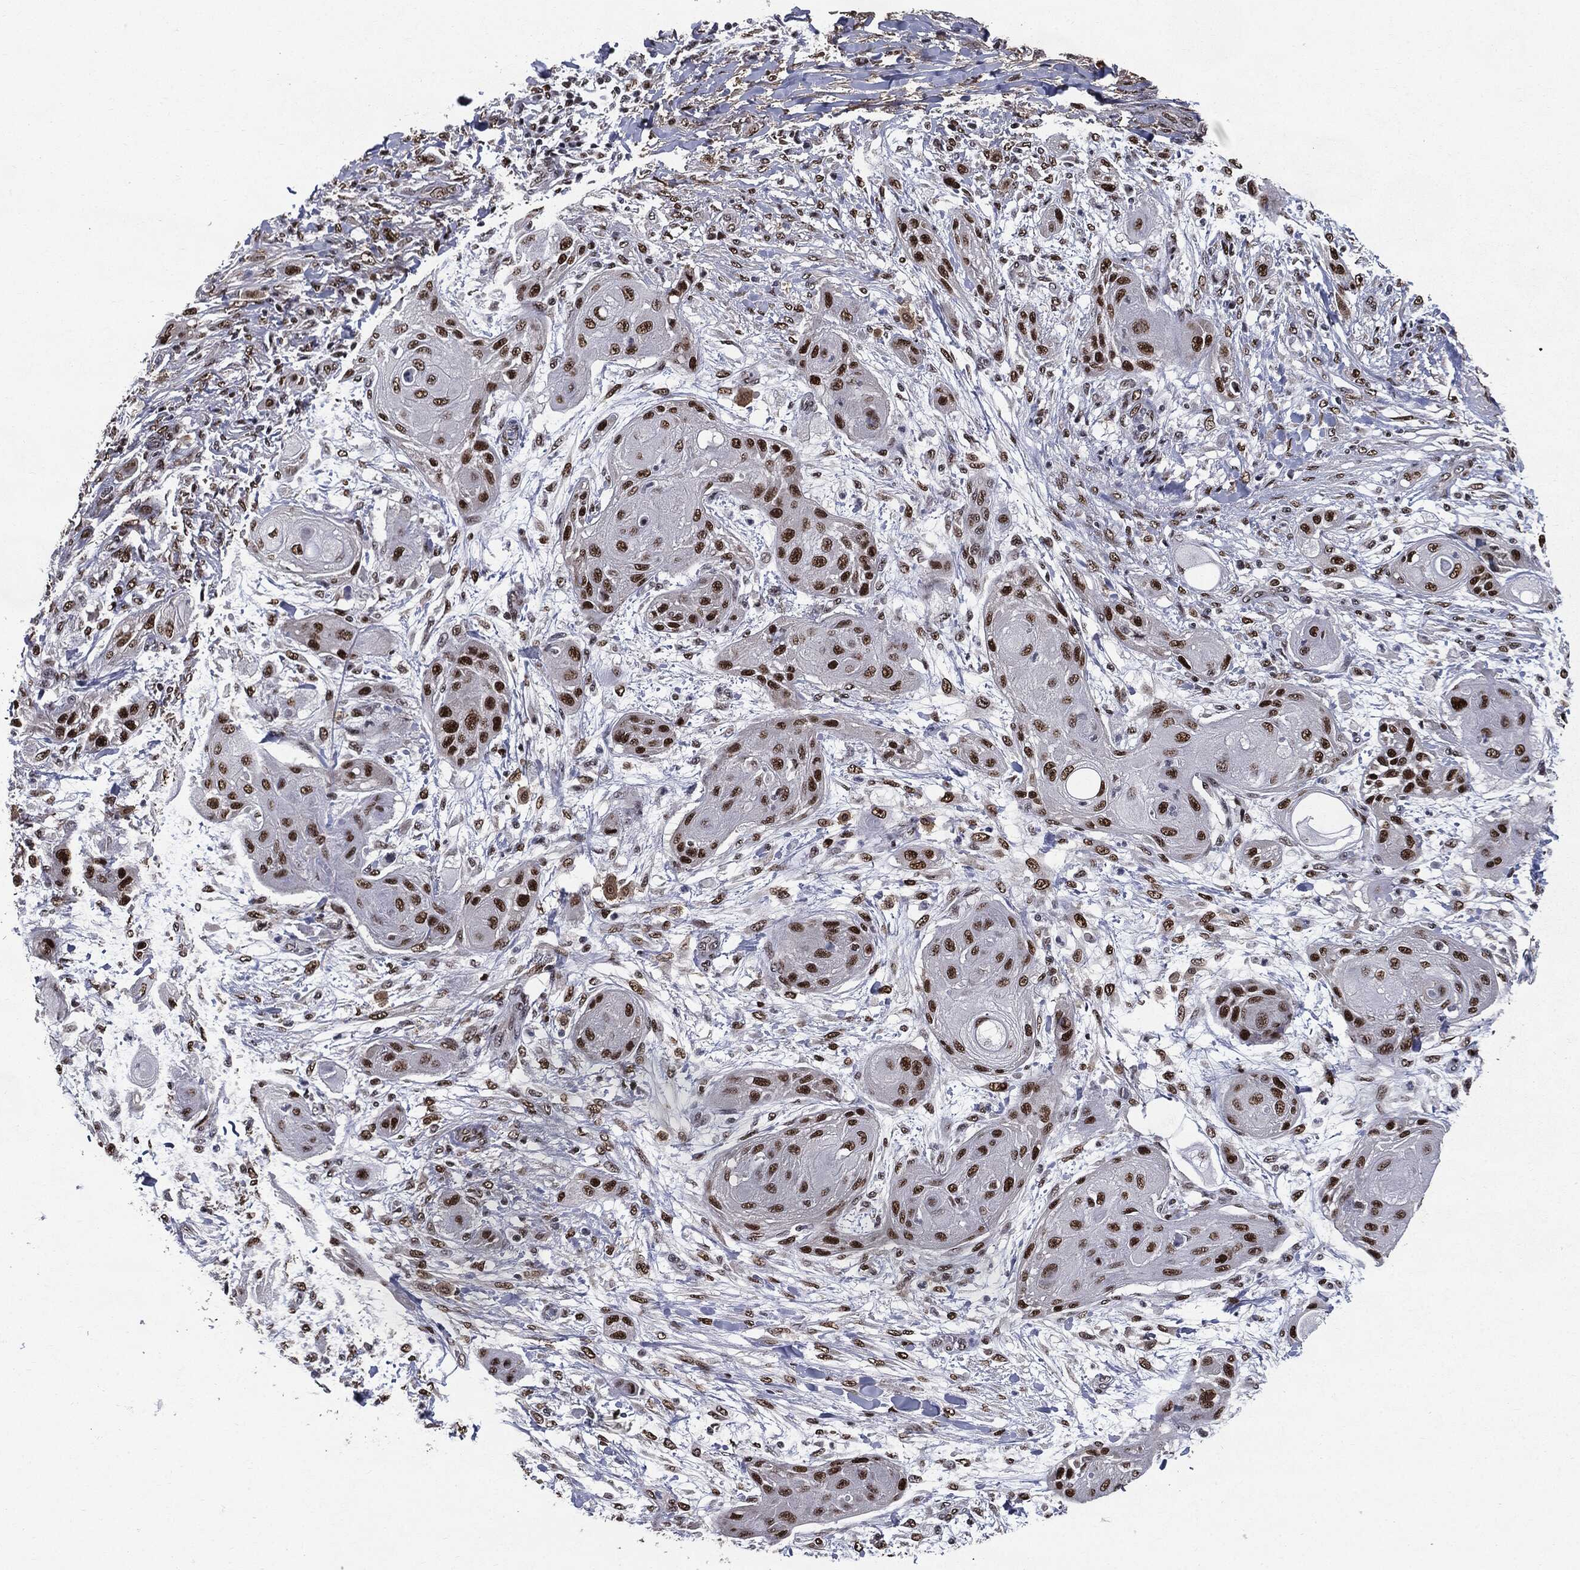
{"staining": {"intensity": "strong", "quantity": "25%-75%", "location": "nuclear"}, "tissue": "skin cancer", "cell_type": "Tumor cells", "image_type": "cancer", "snomed": [{"axis": "morphology", "description": "Squamous cell carcinoma, NOS"}, {"axis": "topography", "description": "Skin"}], "caption": "Immunohistochemical staining of human squamous cell carcinoma (skin) exhibits high levels of strong nuclear protein positivity in about 25%-75% of tumor cells.", "gene": "JUN", "patient": {"sex": "male", "age": 62}}